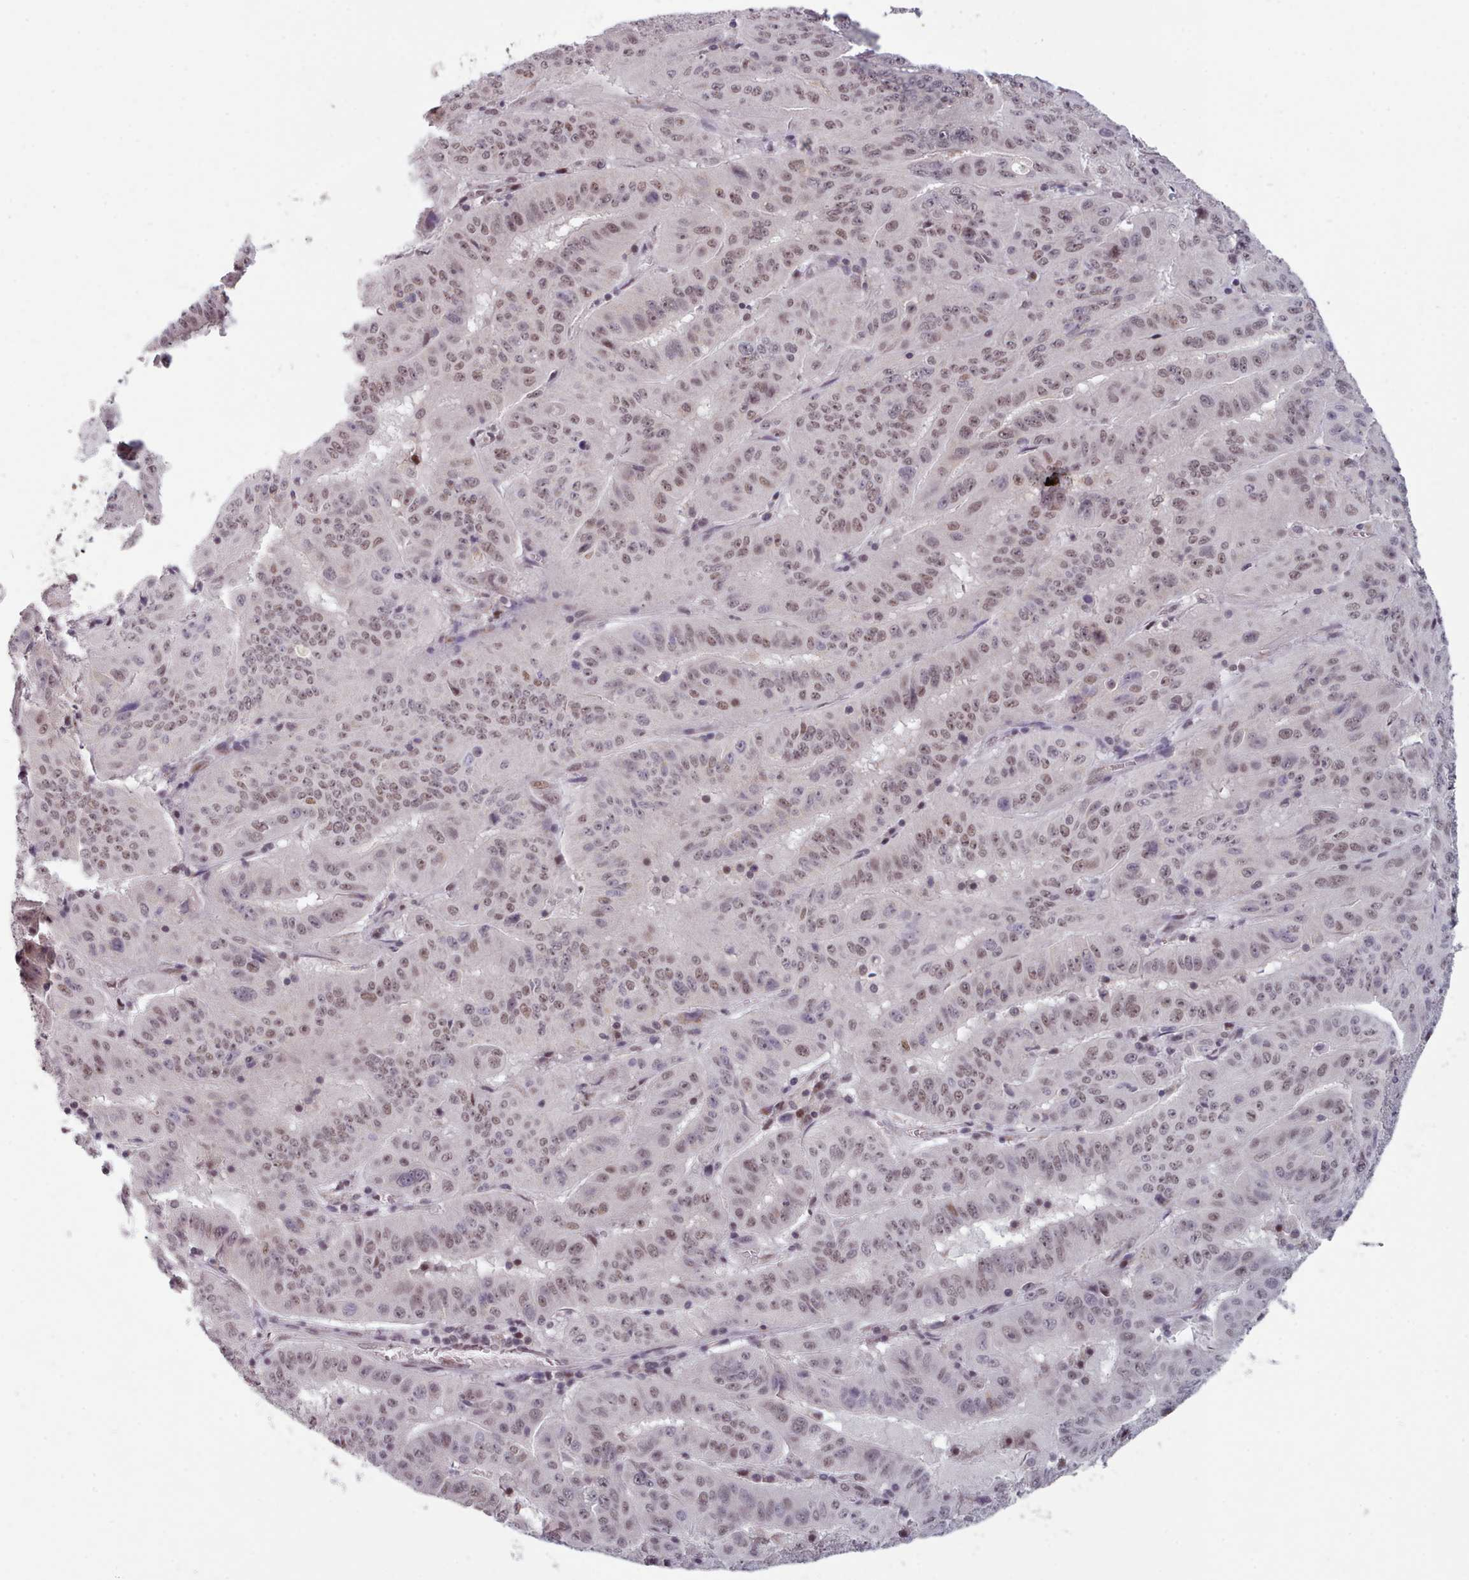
{"staining": {"intensity": "weak", "quantity": ">75%", "location": "nuclear"}, "tissue": "pancreatic cancer", "cell_type": "Tumor cells", "image_type": "cancer", "snomed": [{"axis": "morphology", "description": "Adenocarcinoma, NOS"}, {"axis": "topography", "description": "Pancreas"}], "caption": "IHC staining of pancreatic cancer, which demonstrates low levels of weak nuclear positivity in approximately >75% of tumor cells indicating weak nuclear protein staining. The staining was performed using DAB (brown) for protein detection and nuclei were counterstained in hematoxylin (blue).", "gene": "SRSF9", "patient": {"sex": "male", "age": 63}}